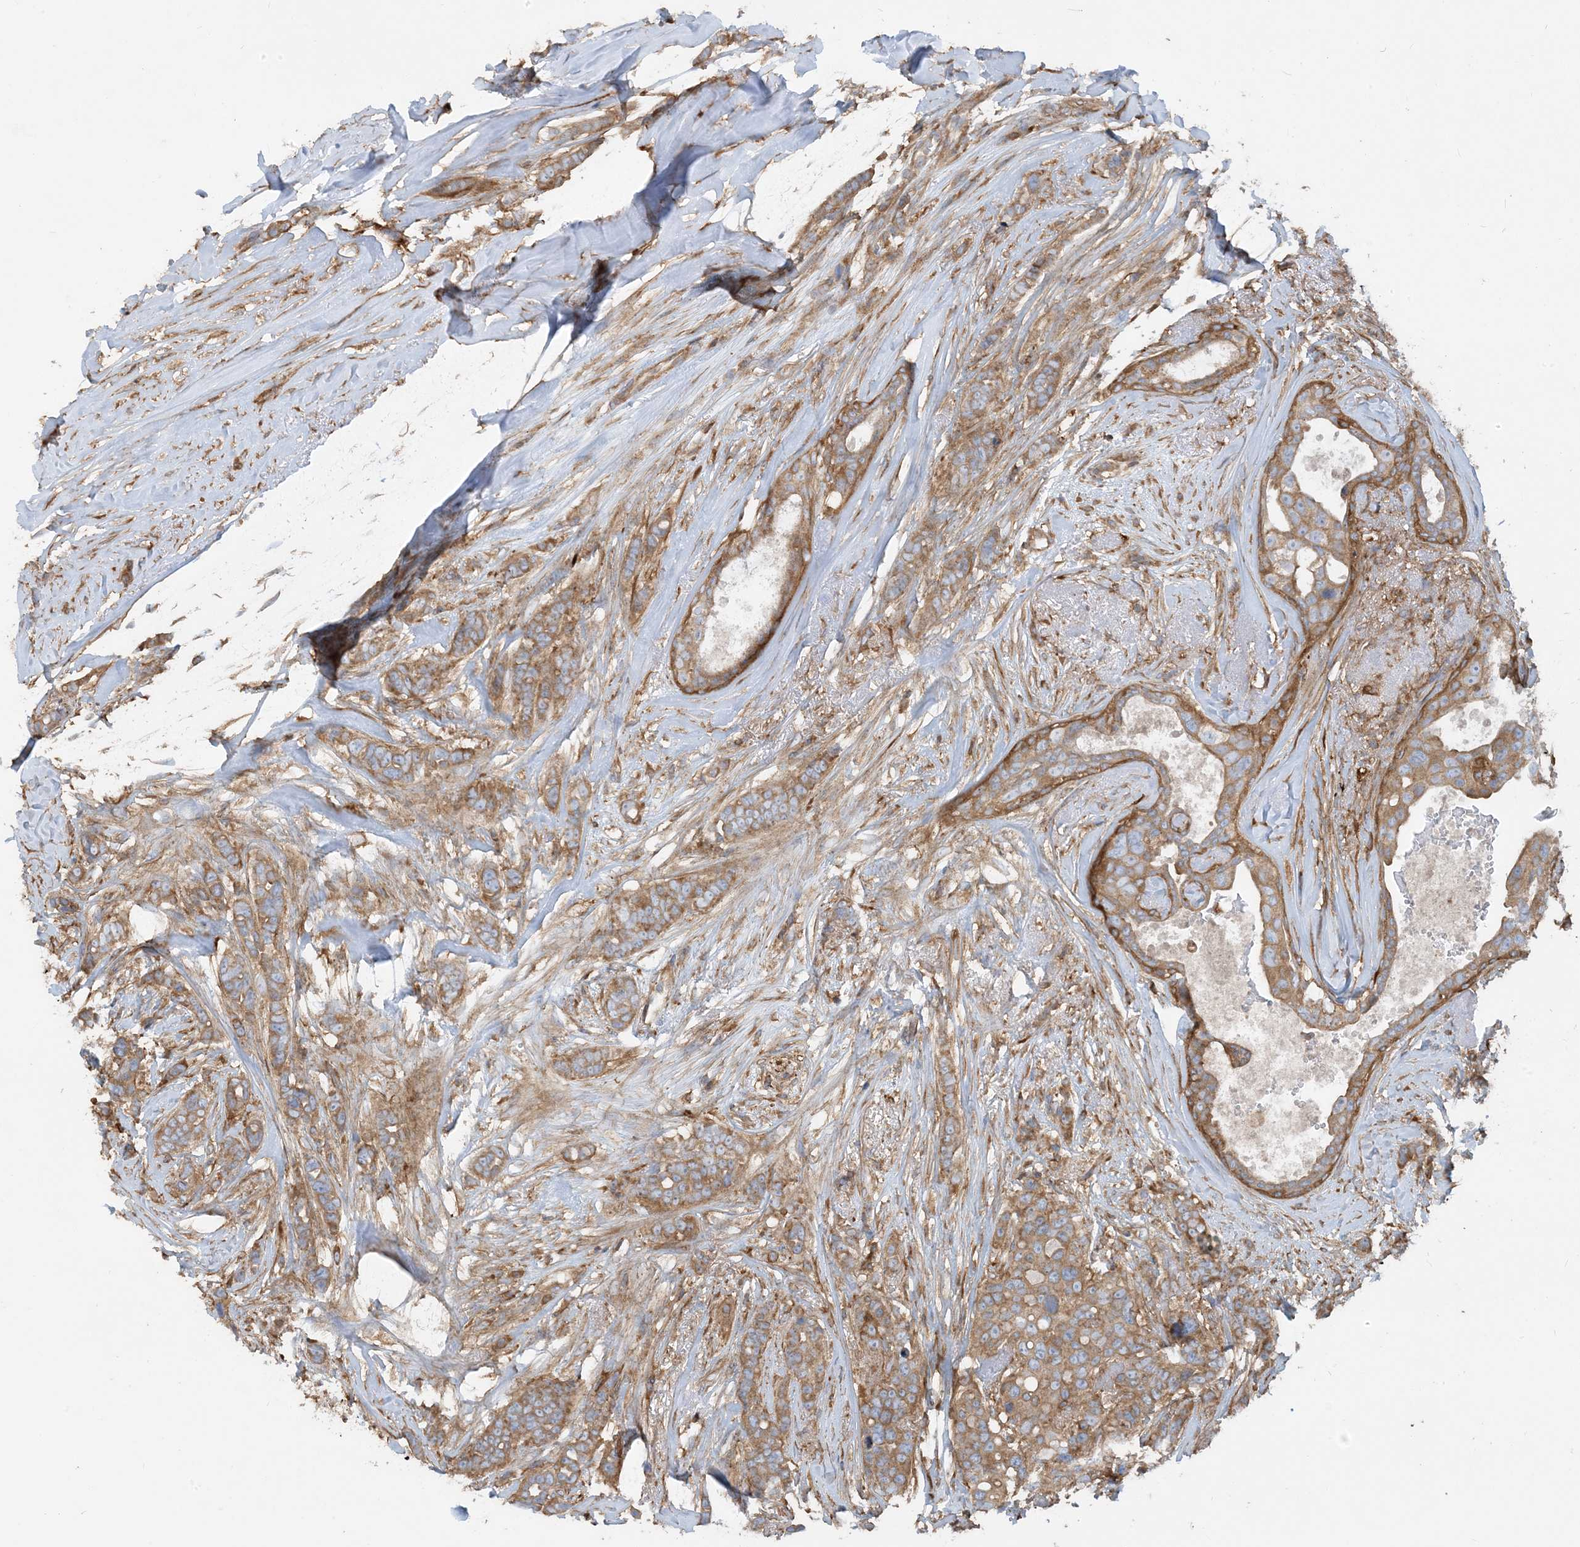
{"staining": {"intensity": "moderate", "quantity": ">75%", "location": "cytoplasmic/membranous"}, "tissue": "breast cancer", "cell_type": "Tumor cells", "image_type": "cancer", "snomed": [{"axis": "morphology", "description": "Lobular carcinoma"}, {"axis": "topography", "description": "Breast"}], "caption": "A high-resolution image shows IHC staining of breast cancer, which reveals moderate cytoplasmic/membranous positivity in approximately >75% of tumor cells.", "gene": "SFMBT2", "patient": {"sex": "female", "age": 51}}